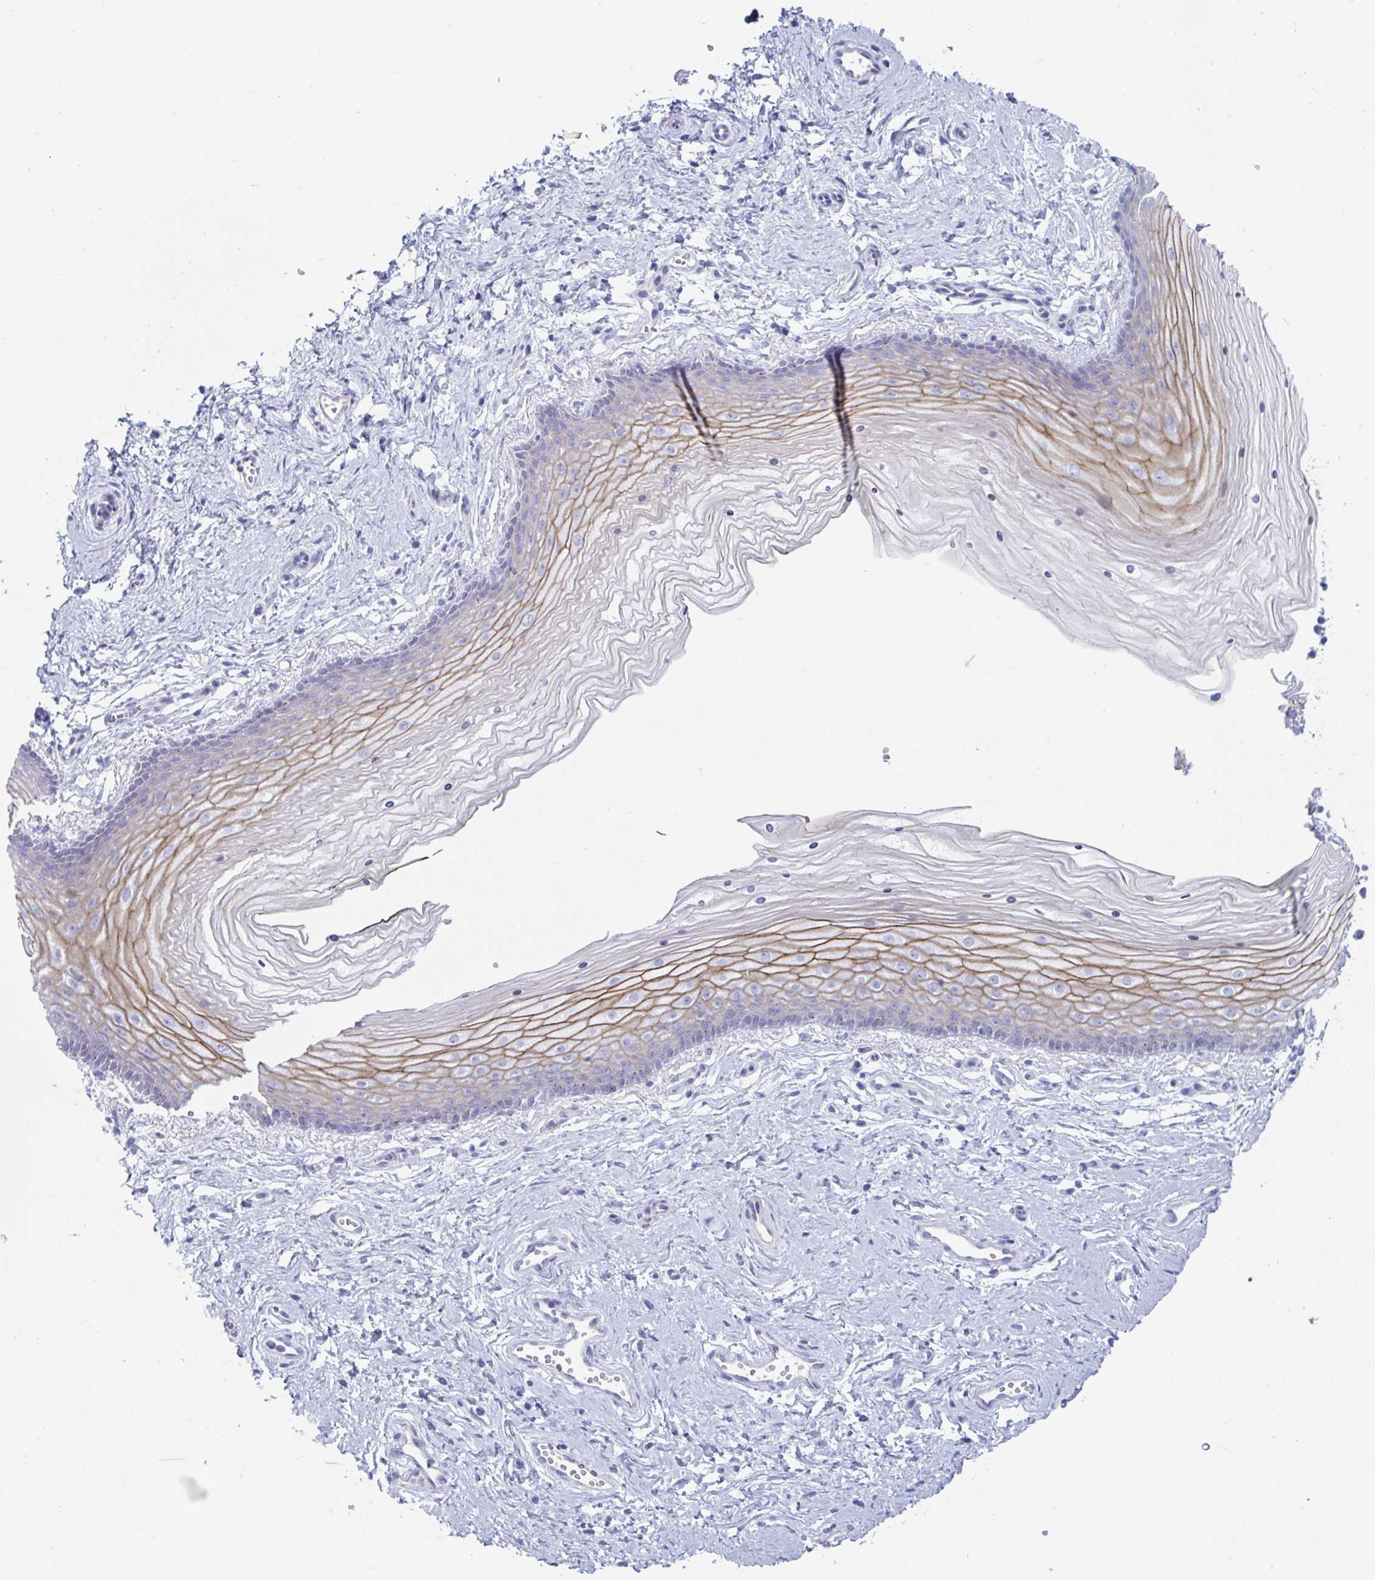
{"staining": {"intensity": "moderate", "quantity": "<25%", "location": "cytoplasmic/membranous"}, "tissue": "vagina", "cell_type": "Squamous epithelial cells", "image_type": "normal", "snomed": [{"axis": "morphology", "description": "Normal tissue, NOS"}, {"axis": "topography", "description": "Vagina"}], "caption": "High-power microscopy captured an immunohistochemistry (IHC) micrograph of benign vagina, revealing moderate cytoplasmic/membranous staining in about <25% of squamous epithelial cells.", "gene": "TTC30A", "patient": {"sex": "female", "age": 38}}